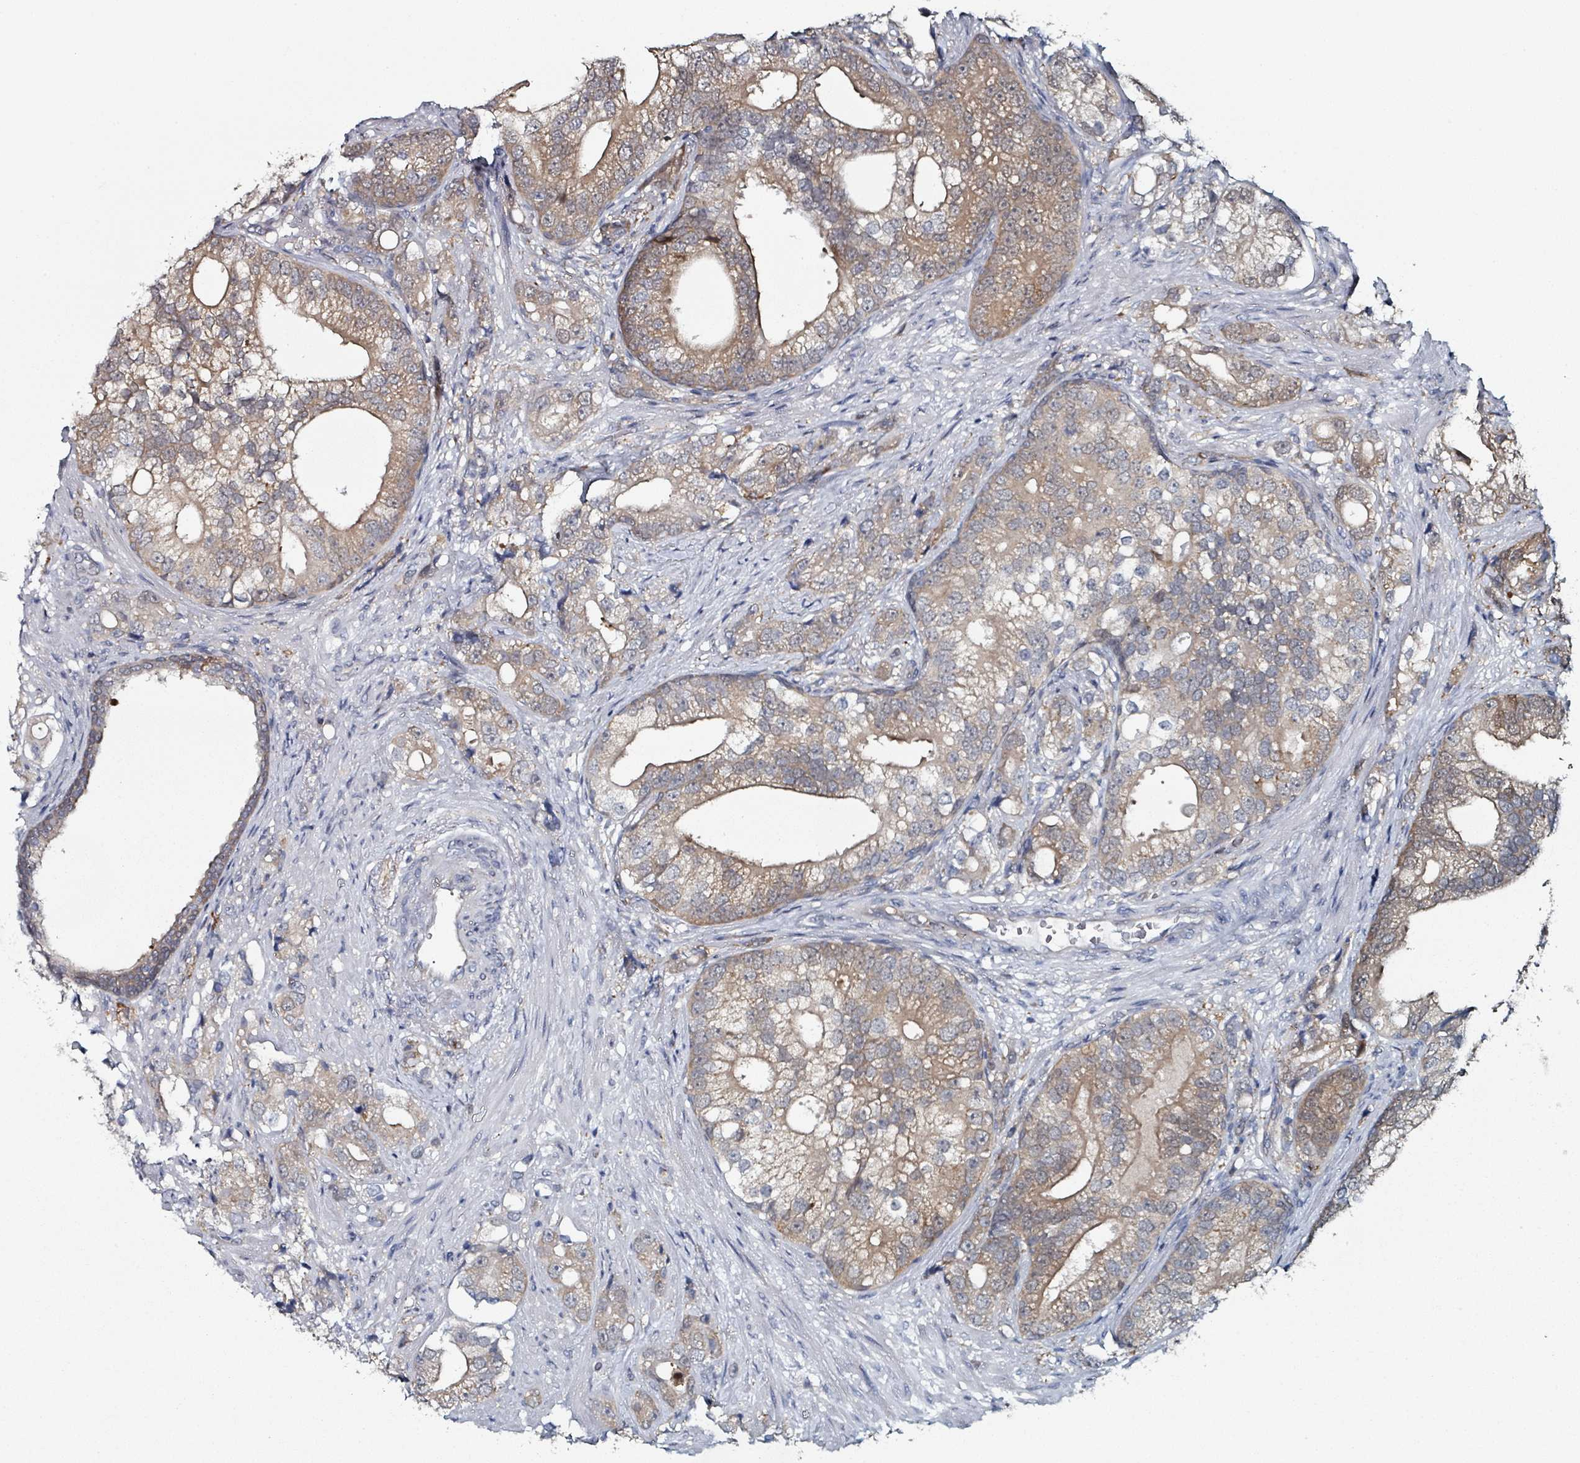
{"staining": {"intensity": "moderate", "quantity": "25%-75%", "location": "cytoplasmic/membranous"}, "tissue": "prostate cancer", "cell_type": "Tumor cells", "image_type": "cancer", "snomed": [{"axis": "morphology", "description": "Adenocarcinoma, High grade"}, {"axis": "topography", "description": "Prostate"}], "caption": "Tumor cells display medium levels of moderate cytoplasmic/membranous positivity in about 25%-75% of cells in prostate cancer. Nuclei are stained in blue.", "gene": "B3GAT3", "patient": {"sex": "male", "age": 75}}